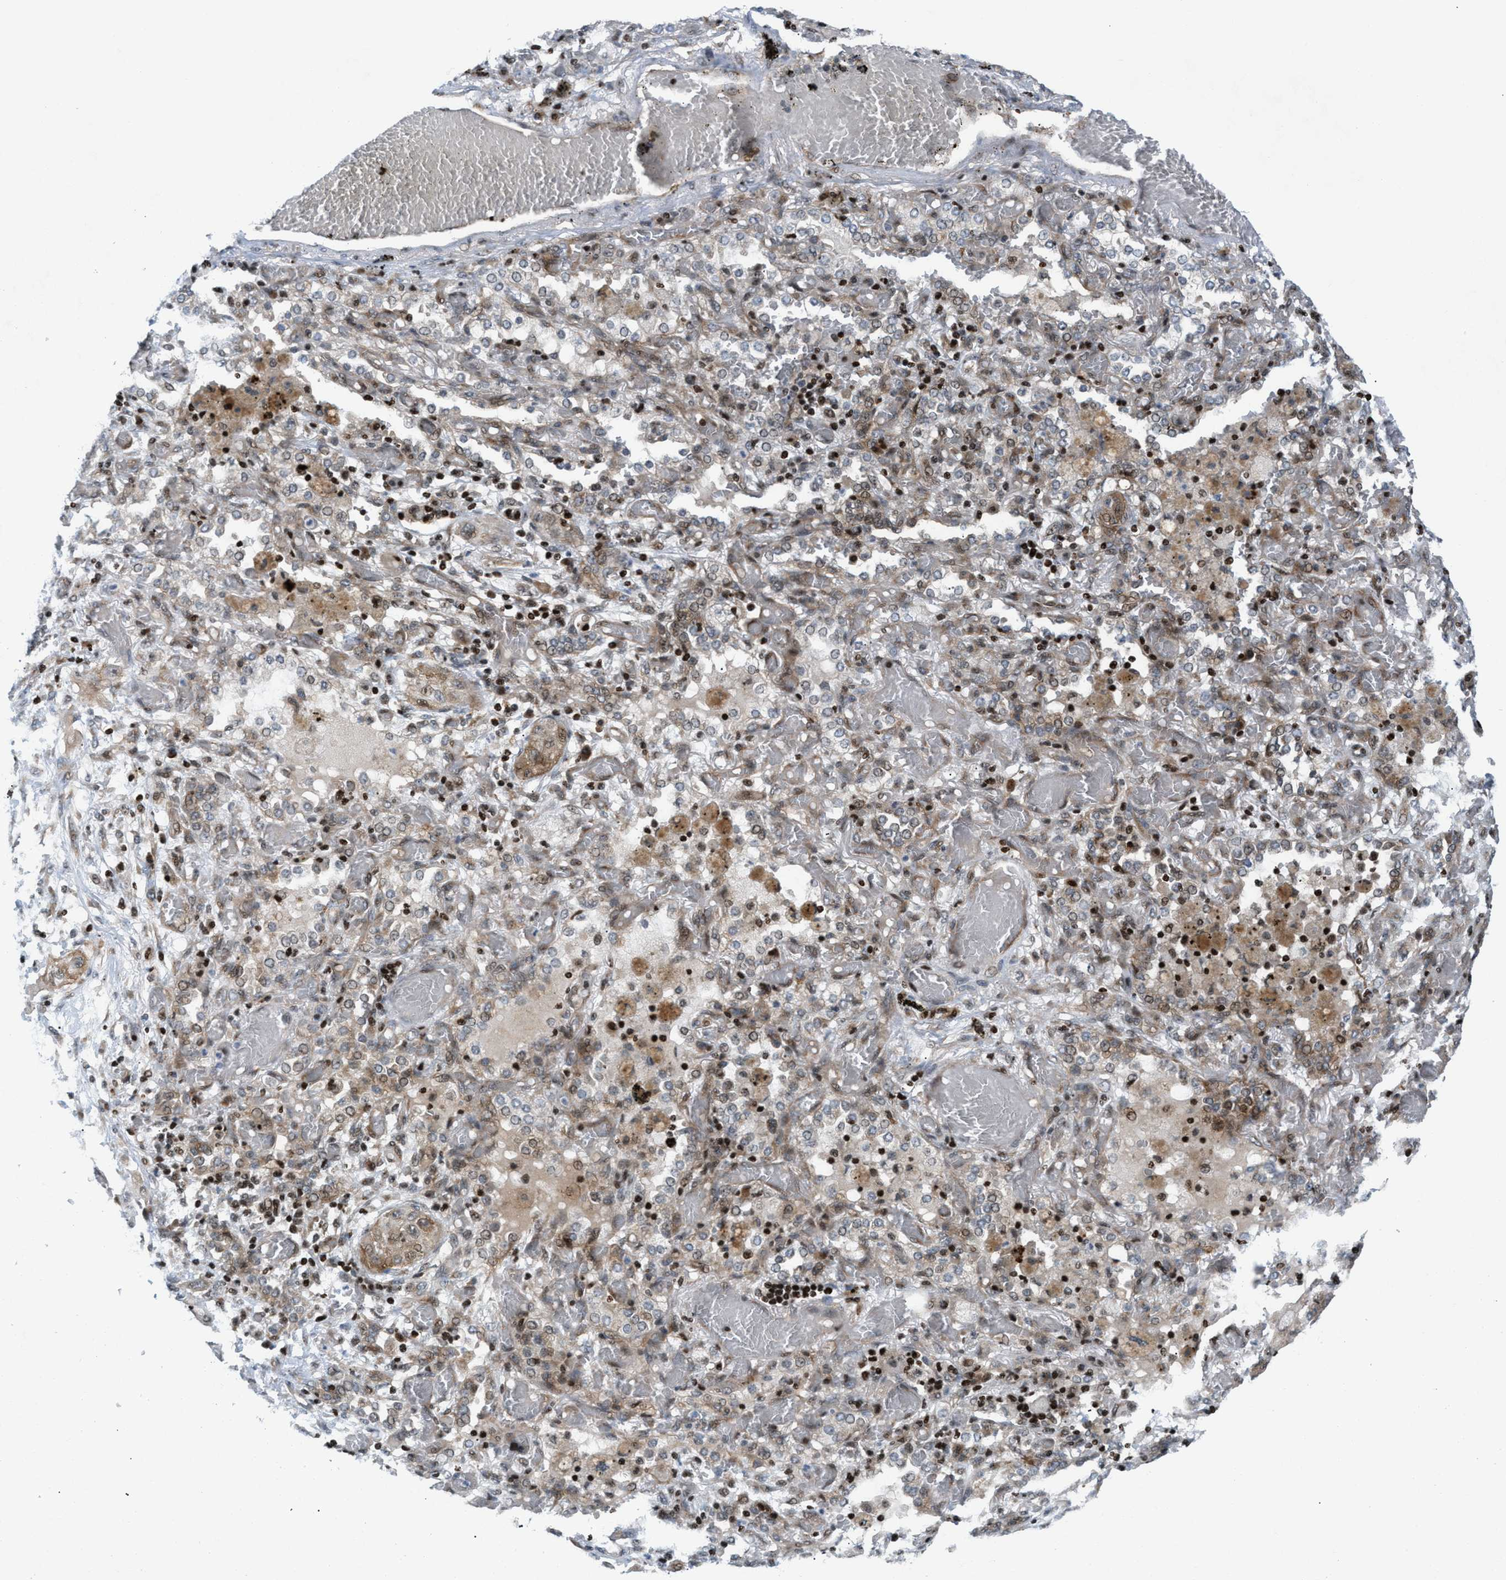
{"staining": {"intensity": "weak", "quantity": "<25%", "location": "cytoplasmic/membranous"}, "tissue": "lung cancer", "cell_type": "Tumor cells", "image_type": "cancer", "snomed": [{"axis": "morphology", "description": "Squamous cell carcinoma, NOS"}, {"axis": "topography", "description": "Lung"}], "caption": "Protein analysis of lung squamous cell carcinoma exhibits no significant staining in tumor cells.", "gene": "ZNF276", "patient": {"sex": "female", "age": 47}}